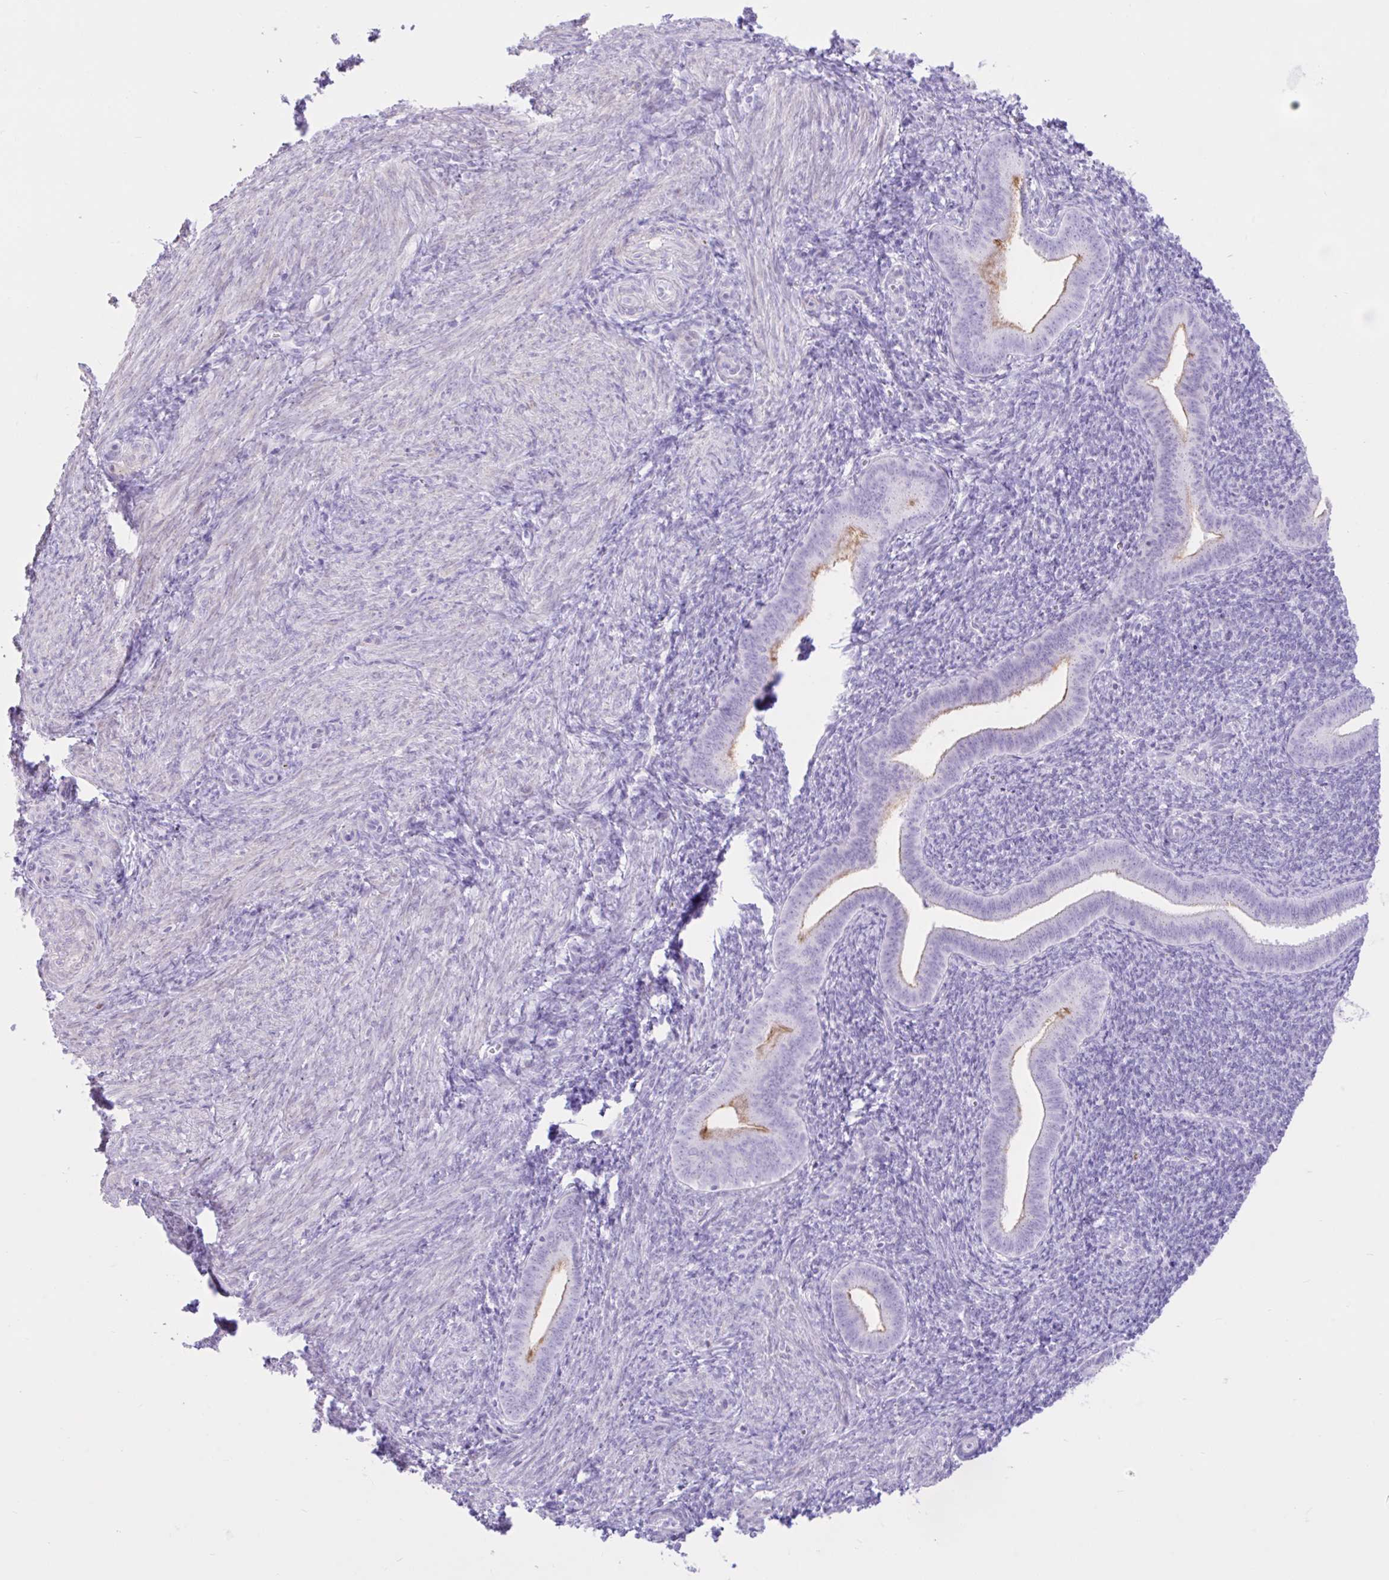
{"staining": {"intensity": "negative", "quantity": "none", "location": "none"}, "tissue": "endometrium", "cell_type": "Cells in endometrial stroma", "image_type": "normal", "snomed": [{"axis": "morphology", "description": "Normal tissue, NOS"}, {"axis": "topography", "description": "Endometrium"}], "caption": "The IHC histopathology image has no significant expression in cells in endometrial stroma of endometrium.", "gene": "REEP1", "patient": {"sex": "female", "age": 25}}